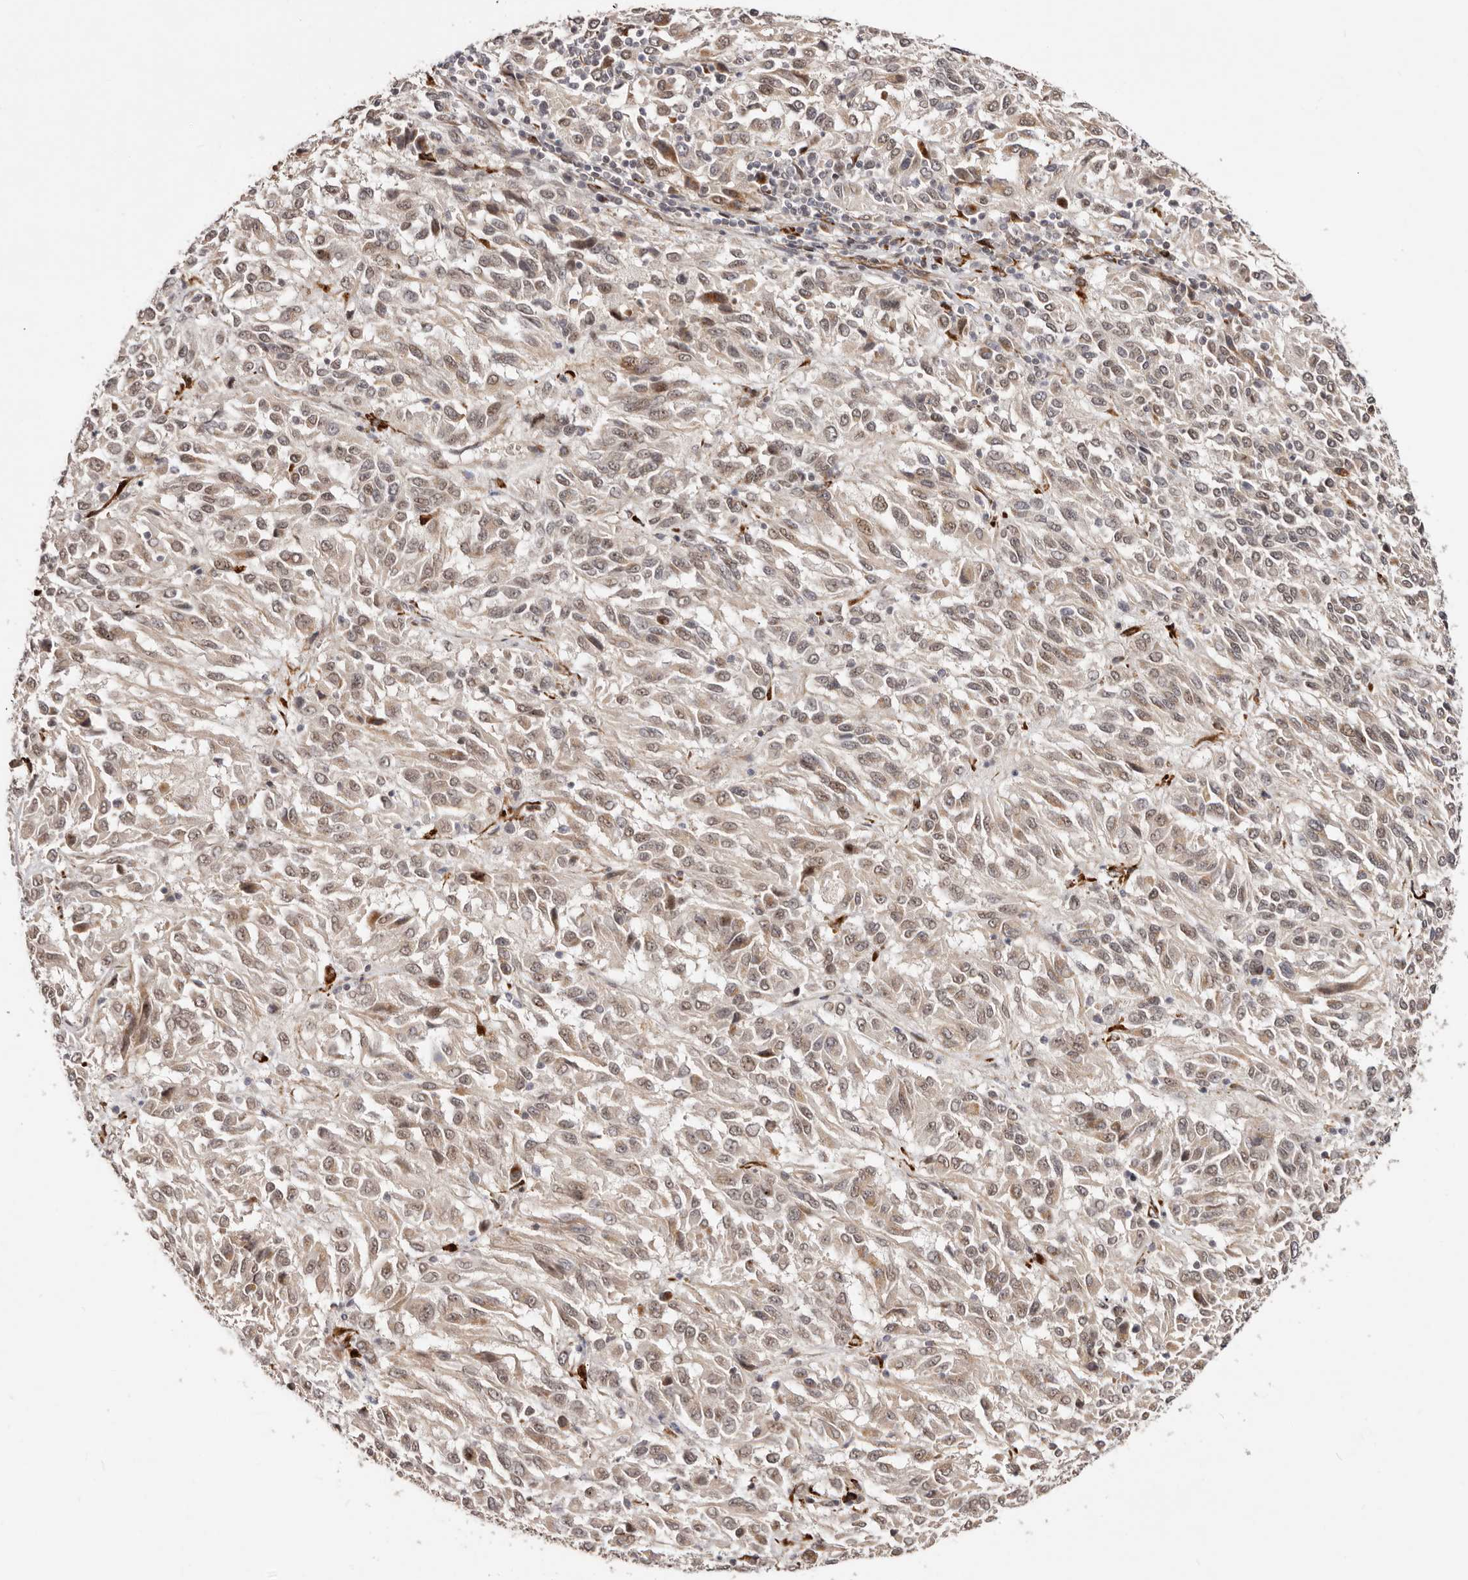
{"staining": {"intensity": "weak", "quantity": ">75%", "location": "cytoplasmic/membranous,nuclear"}, "tissue": "melanoma", "cell_type": "Tumor cells", "image_type": "cancer", "snomed": [{"axis": "morphology", "description": "Malignant melanoma, Metastatic site"}, {"axis": "topography", "description": "Lung"}], "caption": "The photomicrograph reveals immunohistochemical staining of malignant melanoma (metastatic site). There is weak cytoplasmic/membranous and nuclear expression is seen in about >75% of tumor cells.", "gene": "SRCAP", "patient": {"sex": "male", "age": 64}}